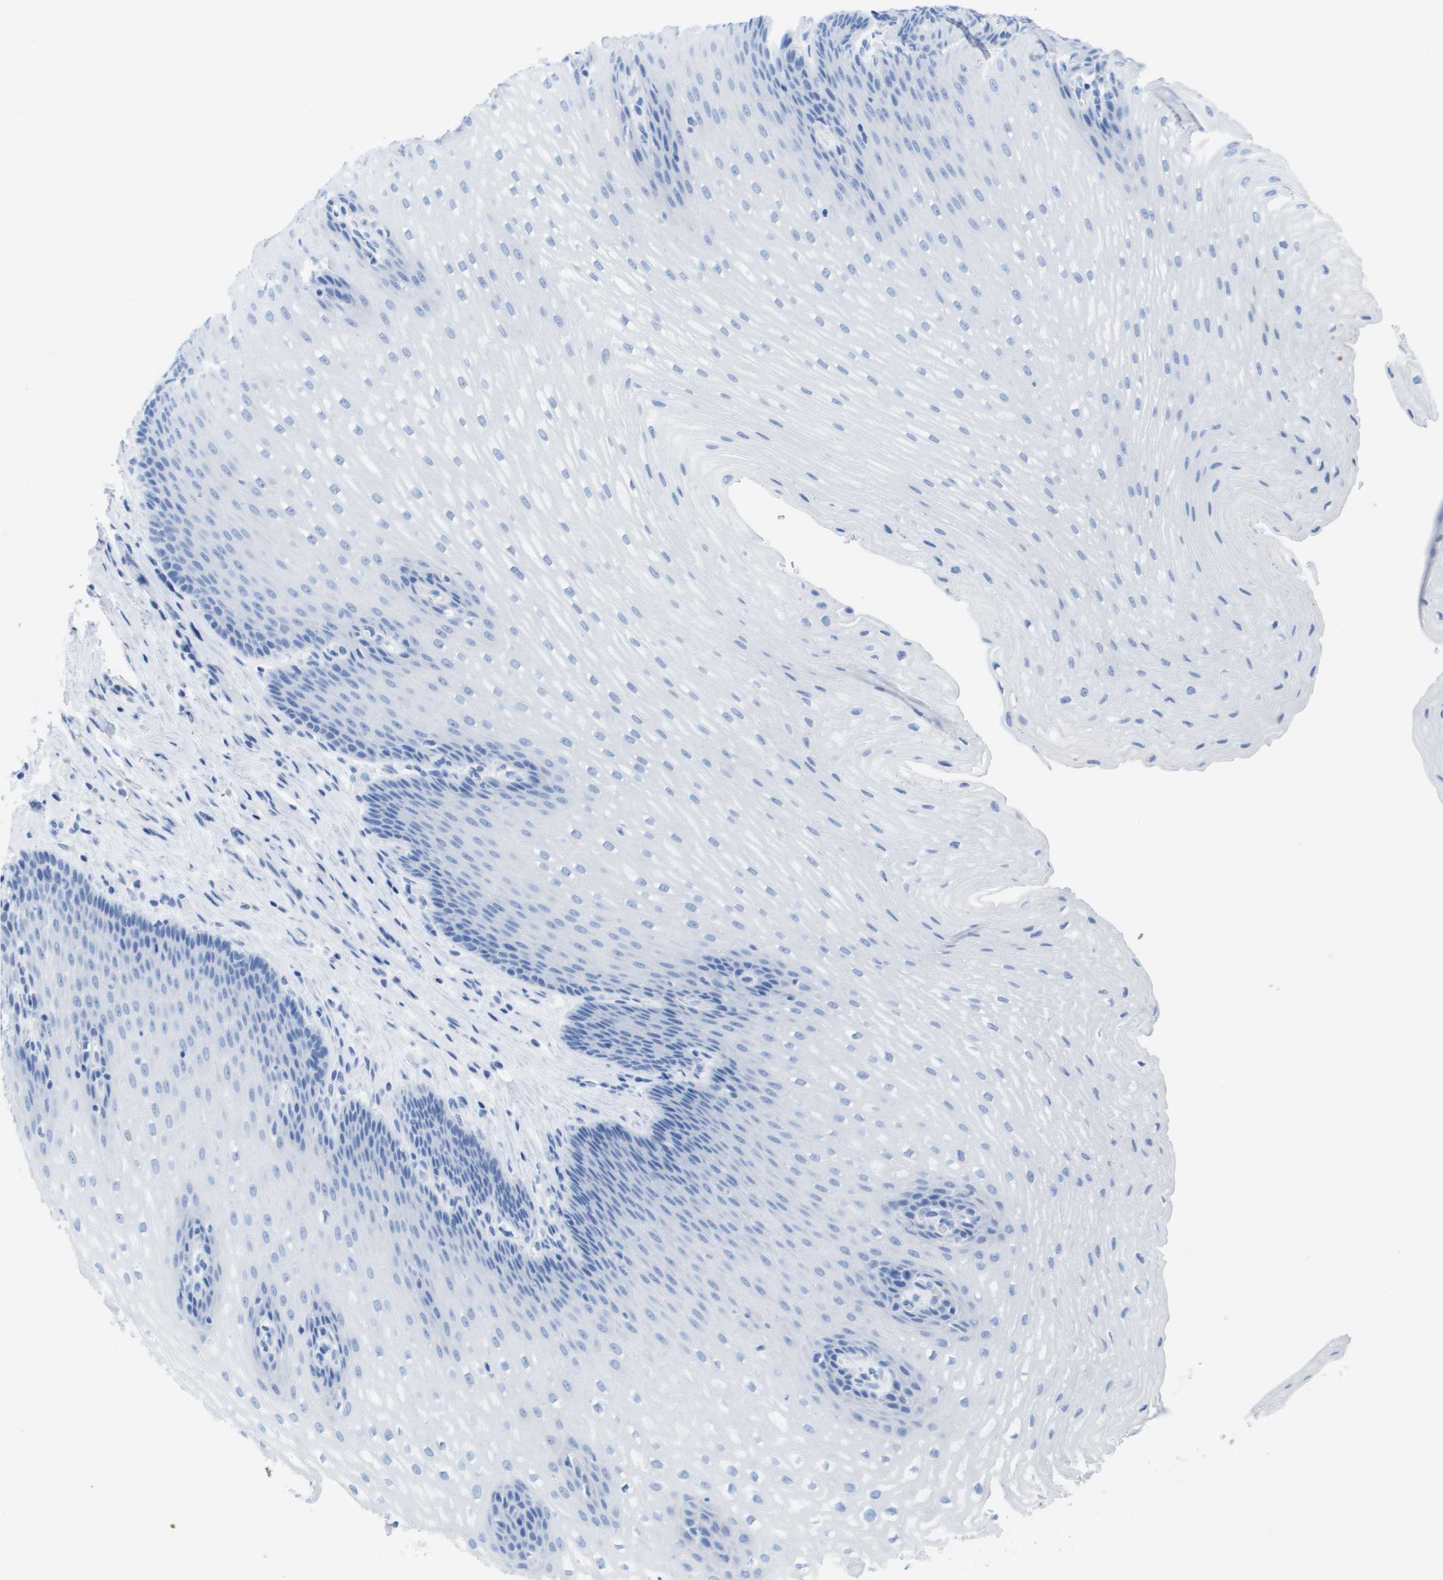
{"staining": {"intensity": "negative", "quantity": "none", "location": "none"}, "tissue": "esophagus", "cell_type": "Squamous epithelial cells", "image_type": "normal", "snomed": [{"axis": "morphology", "description": "Normal tissue, NOS"}, {"axis": "topography", "description": "Esophagus"}], "caption": "Immunohistochemical staining of normal esophagus demonstrates no significant staining in squamous epithelial cells. The staining was performed using DAB (3,3'-diaminobenzidine) to visualize the protein expression in brown, while the nuclei were stained in blue with hematoxylin (Magnification: 20x).", "gene": "KCNA3", "patient": {"sex": "male", "age": 48}}